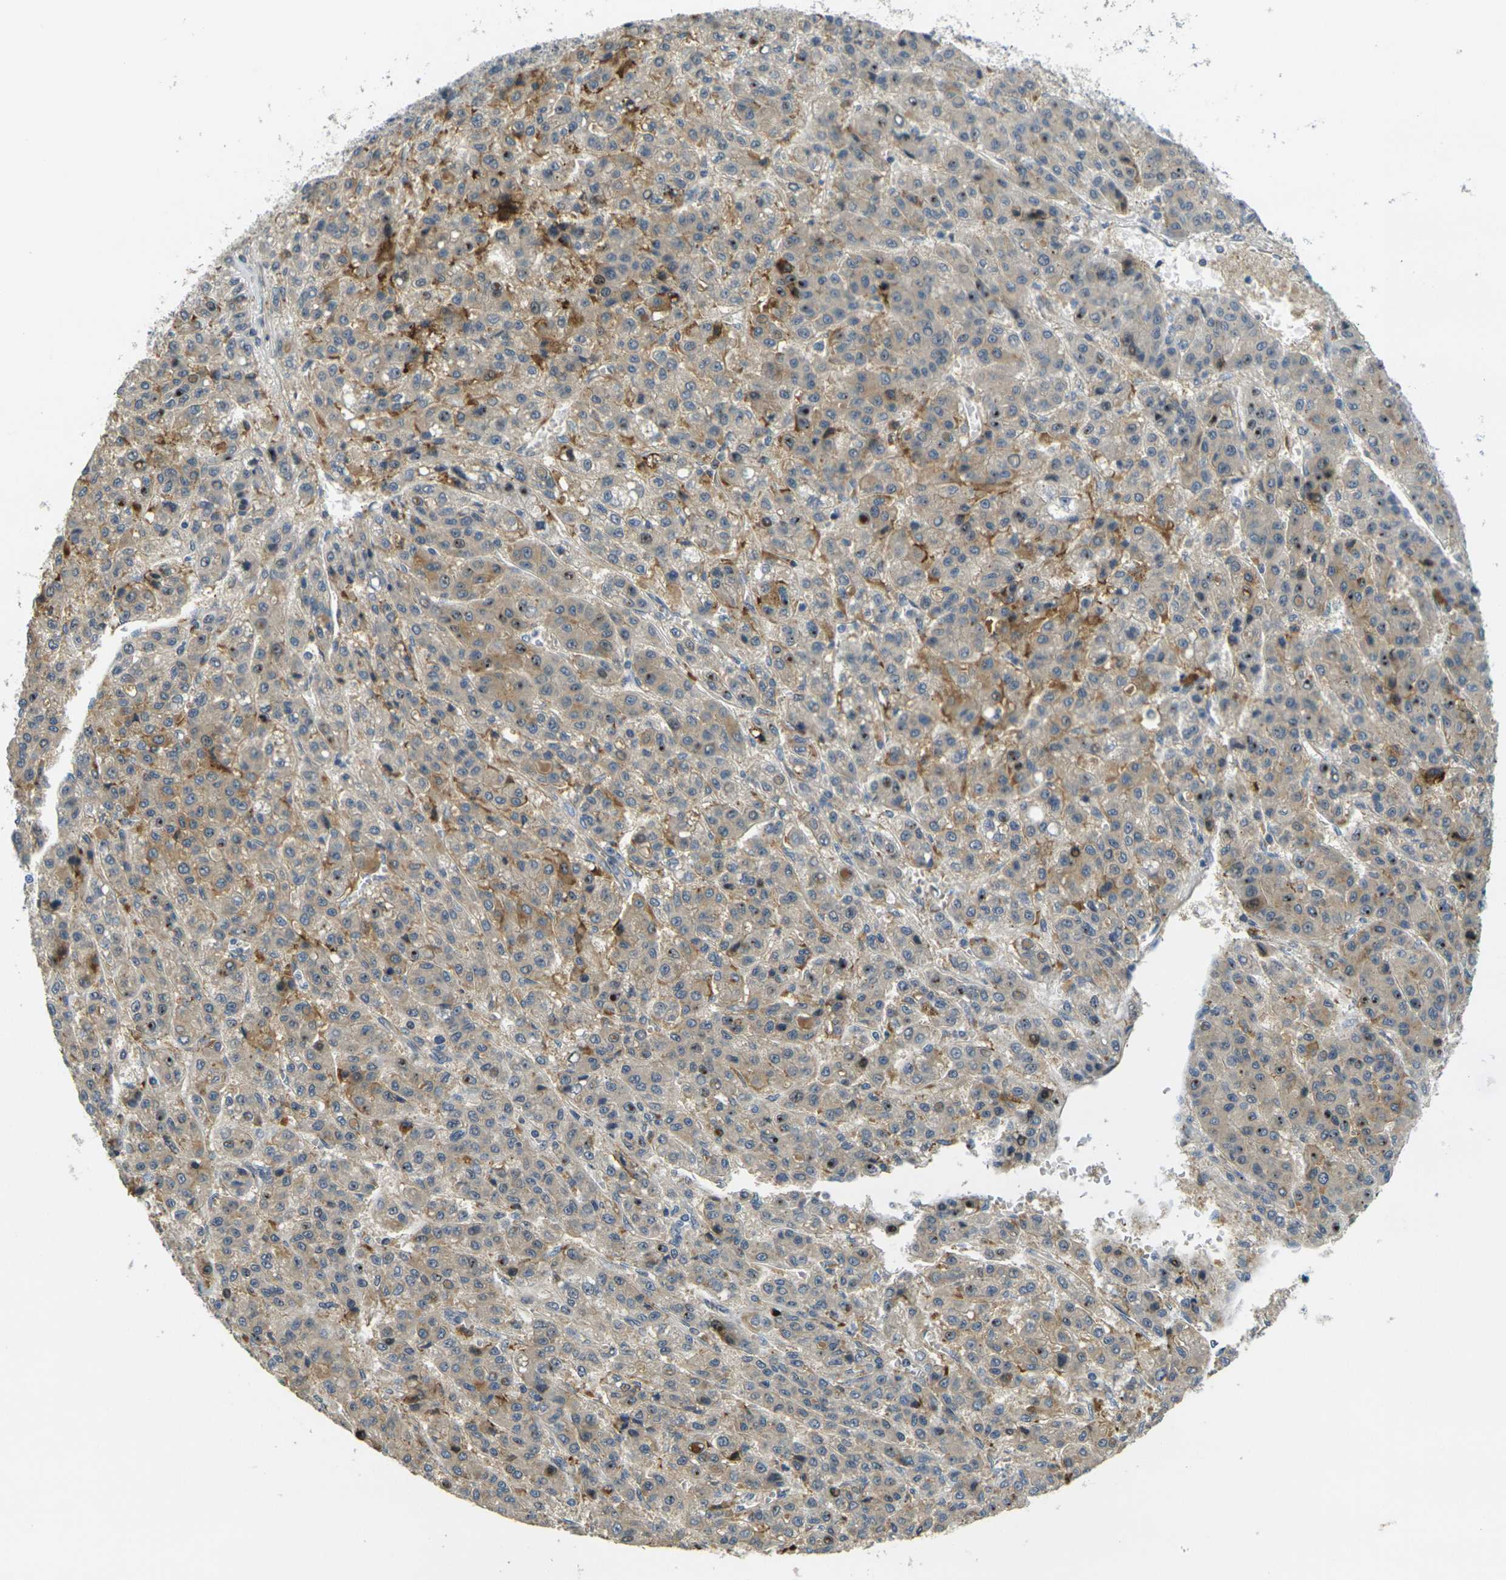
{"staining": {"intensity": "weak", "quantity": "<25%", "location": "cytoplasmic/membranous"}, "tissue": "liver cancer", "cell_type": "Tumor cells", "image_type": "cancer", "snomed": [{"axis": "morphology", "description": "Carcinoma, Hepatocellular, NOS"}, {"axis": "topography", "description": "Liver"}], "caption": "A high-resolution micrograph shows immunohistochemistry (IHC) staining of liver hepatocellular carcinoma, which exhibits no significant staining in tumor cells. (Immunohistochemistry, brightfield microscopy, high magnification).", "gene": "MINAR2", "patient": {"sex": "male", "age": 70}}